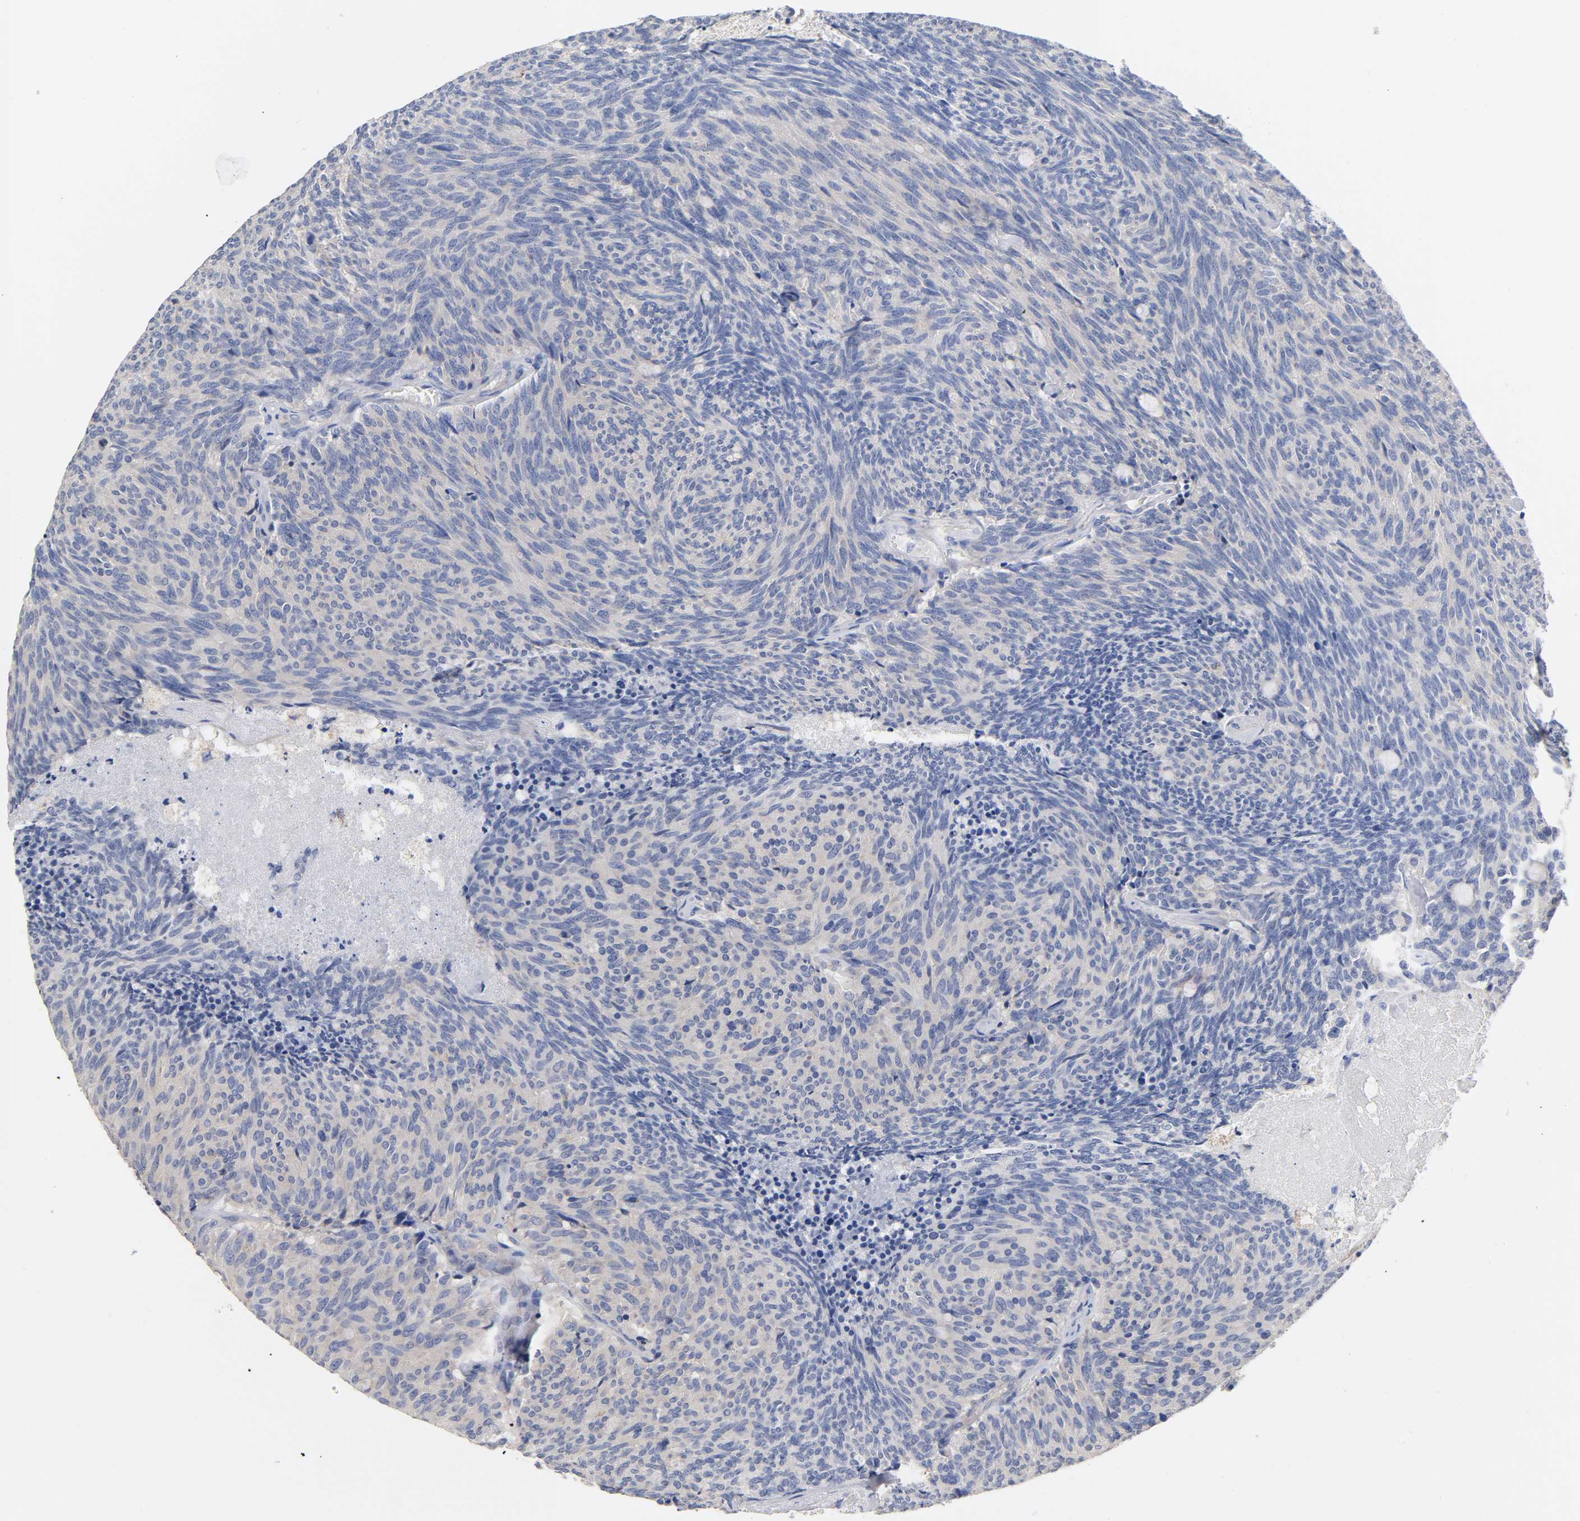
{"staining": {"intensity": "negative", "quantity": "none", "location": "none"}, "tissue": "carcinoid", "cell_type": "Tumor cells", "image_type": "cancer", "snomed": [{"axis": "morphology", "description": "Carcinoid, malignant, NOS"}, {"axis": "topography", "description": "Pancreas"}], "caption": "Carcinoid (malignant) stained for a protein using immunohistochemistry reveals no positivity tumor cells.", "gene": "SEMA5A", "patient": {"sex": "female", "age": 54}}